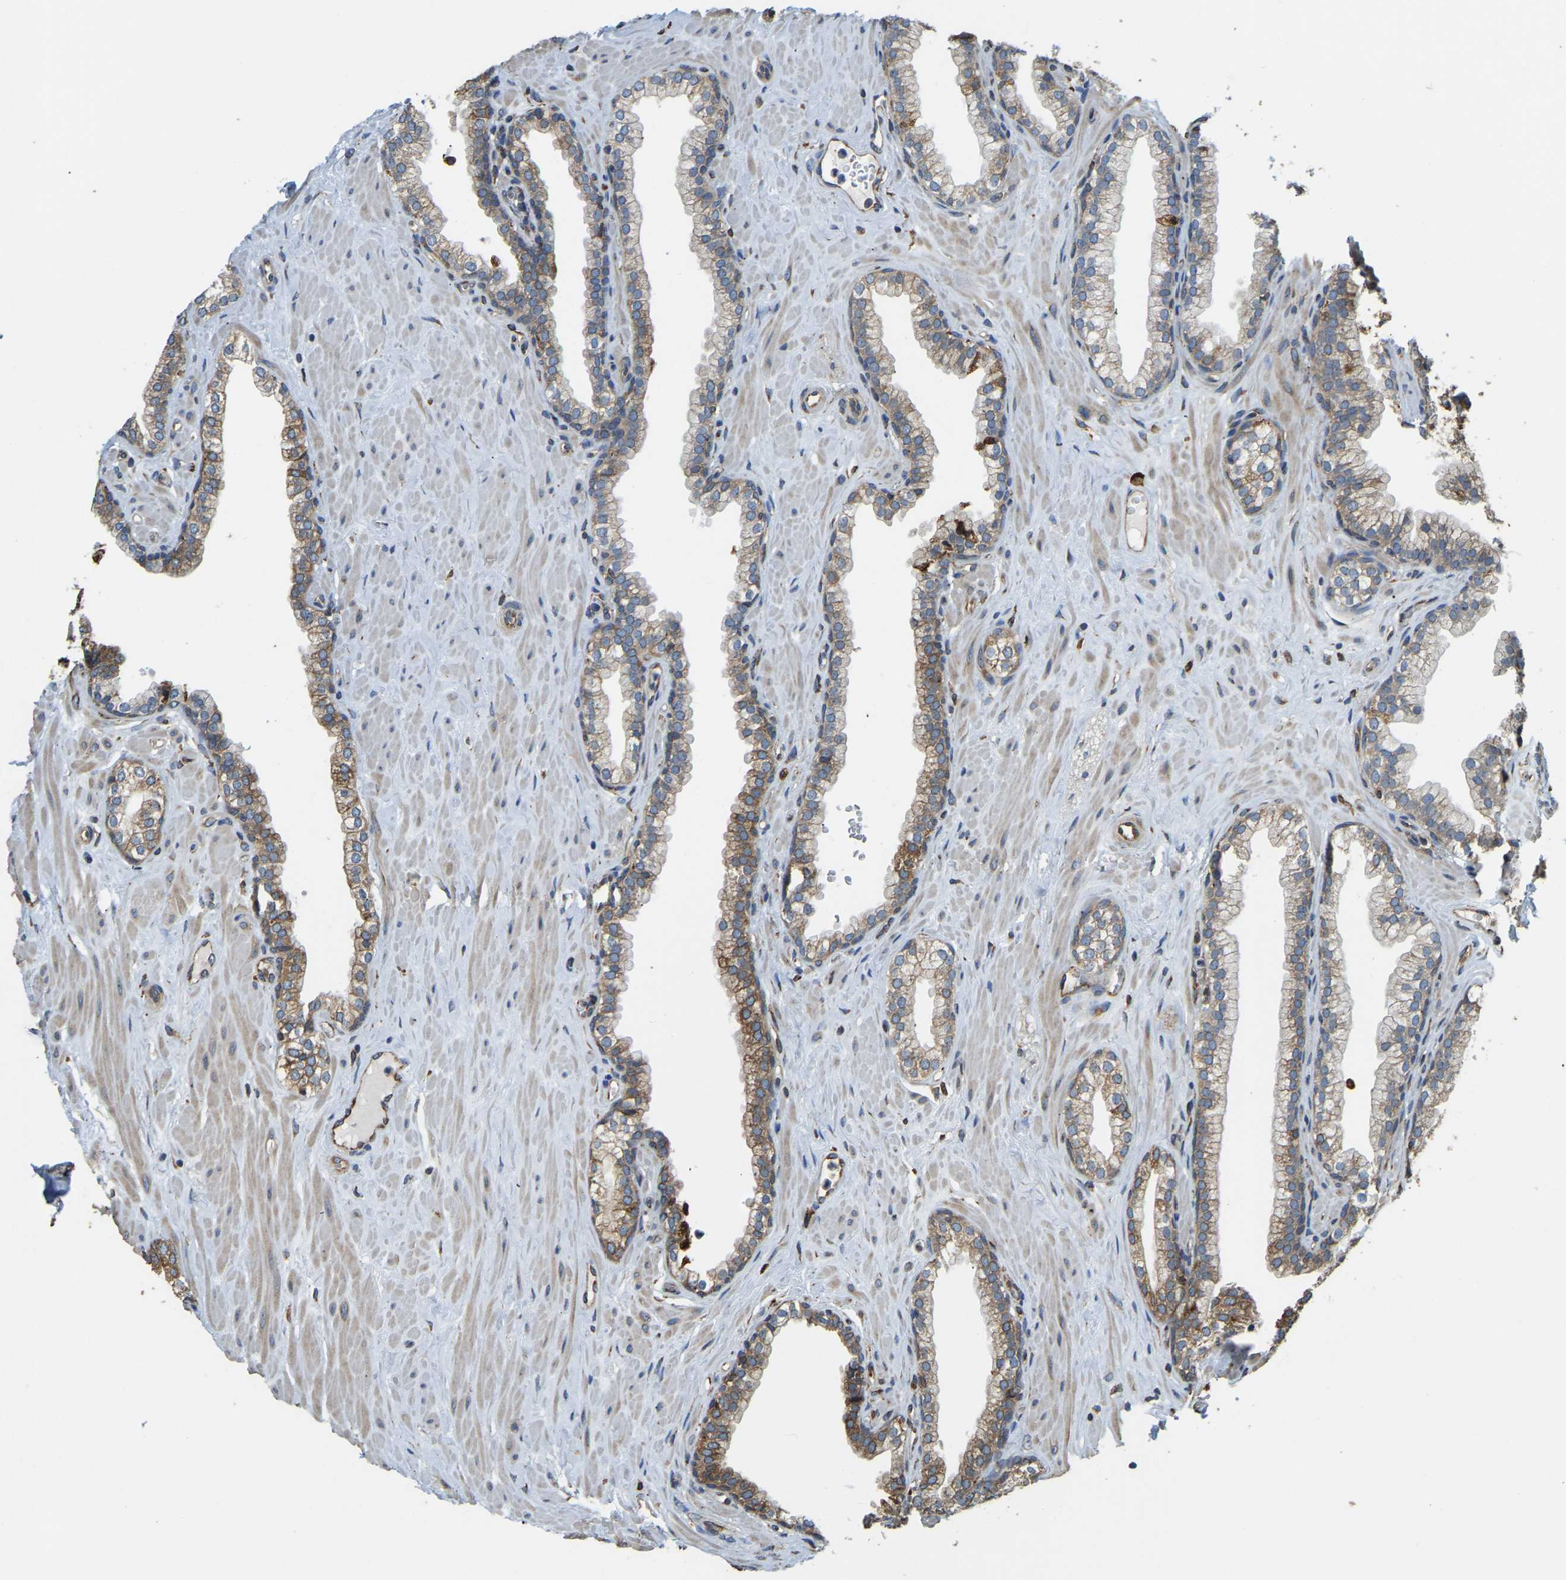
{"staining": {"intensity": "strong", "quantity": "25%-75%", "location": "cytoplasmic/membranous"}, "tissue": "prostate", "cell_type": "Glandular cells", "image_type": "normal", "snomed": [{"axis": "morphology", "description": "Normal tissue, NOS"}, {"axis": "morphology", "description": "Urothelial carcinoma, Low grade"}, {"axis": "topography", "description": "Urinary bladder"}, {"axis": "topography", "description": "Prostate"}], "caption": "This micrograph reveals IHC staining of normal prostate, with high strong cytoplasmic/membranous expression in about 25%-75% of glandular cells.", "gene": "RNF115", "patient": {"sex": "male", "age": 60}}